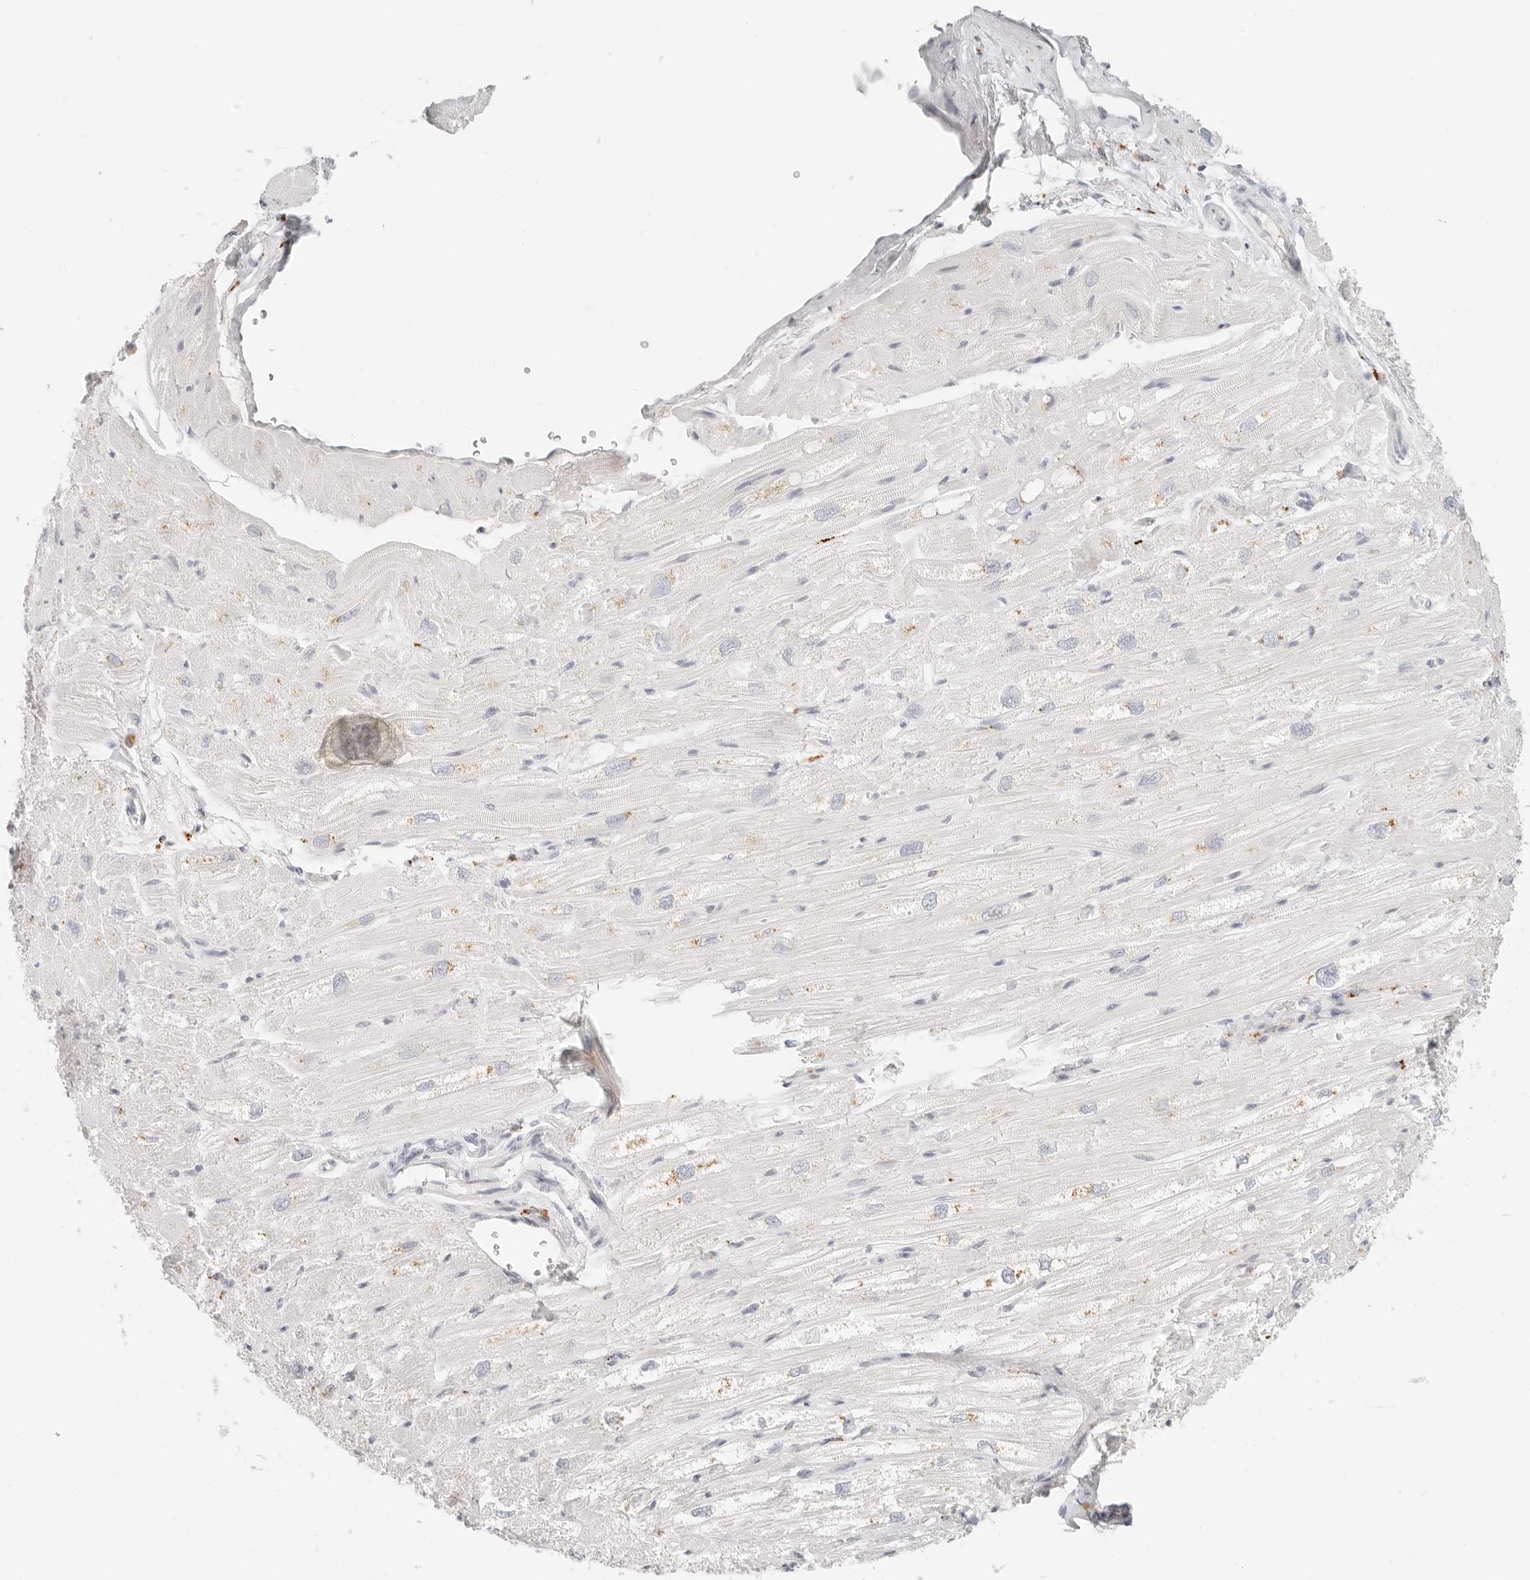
{"staining": {"intensity": "moderate", "quantity": "<25%", "location": "cytoplasmic/membranous"}, "tissue": "heart muscle", "cell_type": "Cardiomyocytes", "image_type": "normal", "snomed": [{"axis": "morphology", "description": "Normal tissue, NOS"}, {"axis": "topography", "description": "Heart"}], "caption": "Cardiomyocytes show low levels of moderate cytoplasmic/membranous positivity in about <25% of cells in normal heart muscle.", "gene": "RNASET2", "patient": {"sex": "male", "age": 50}}